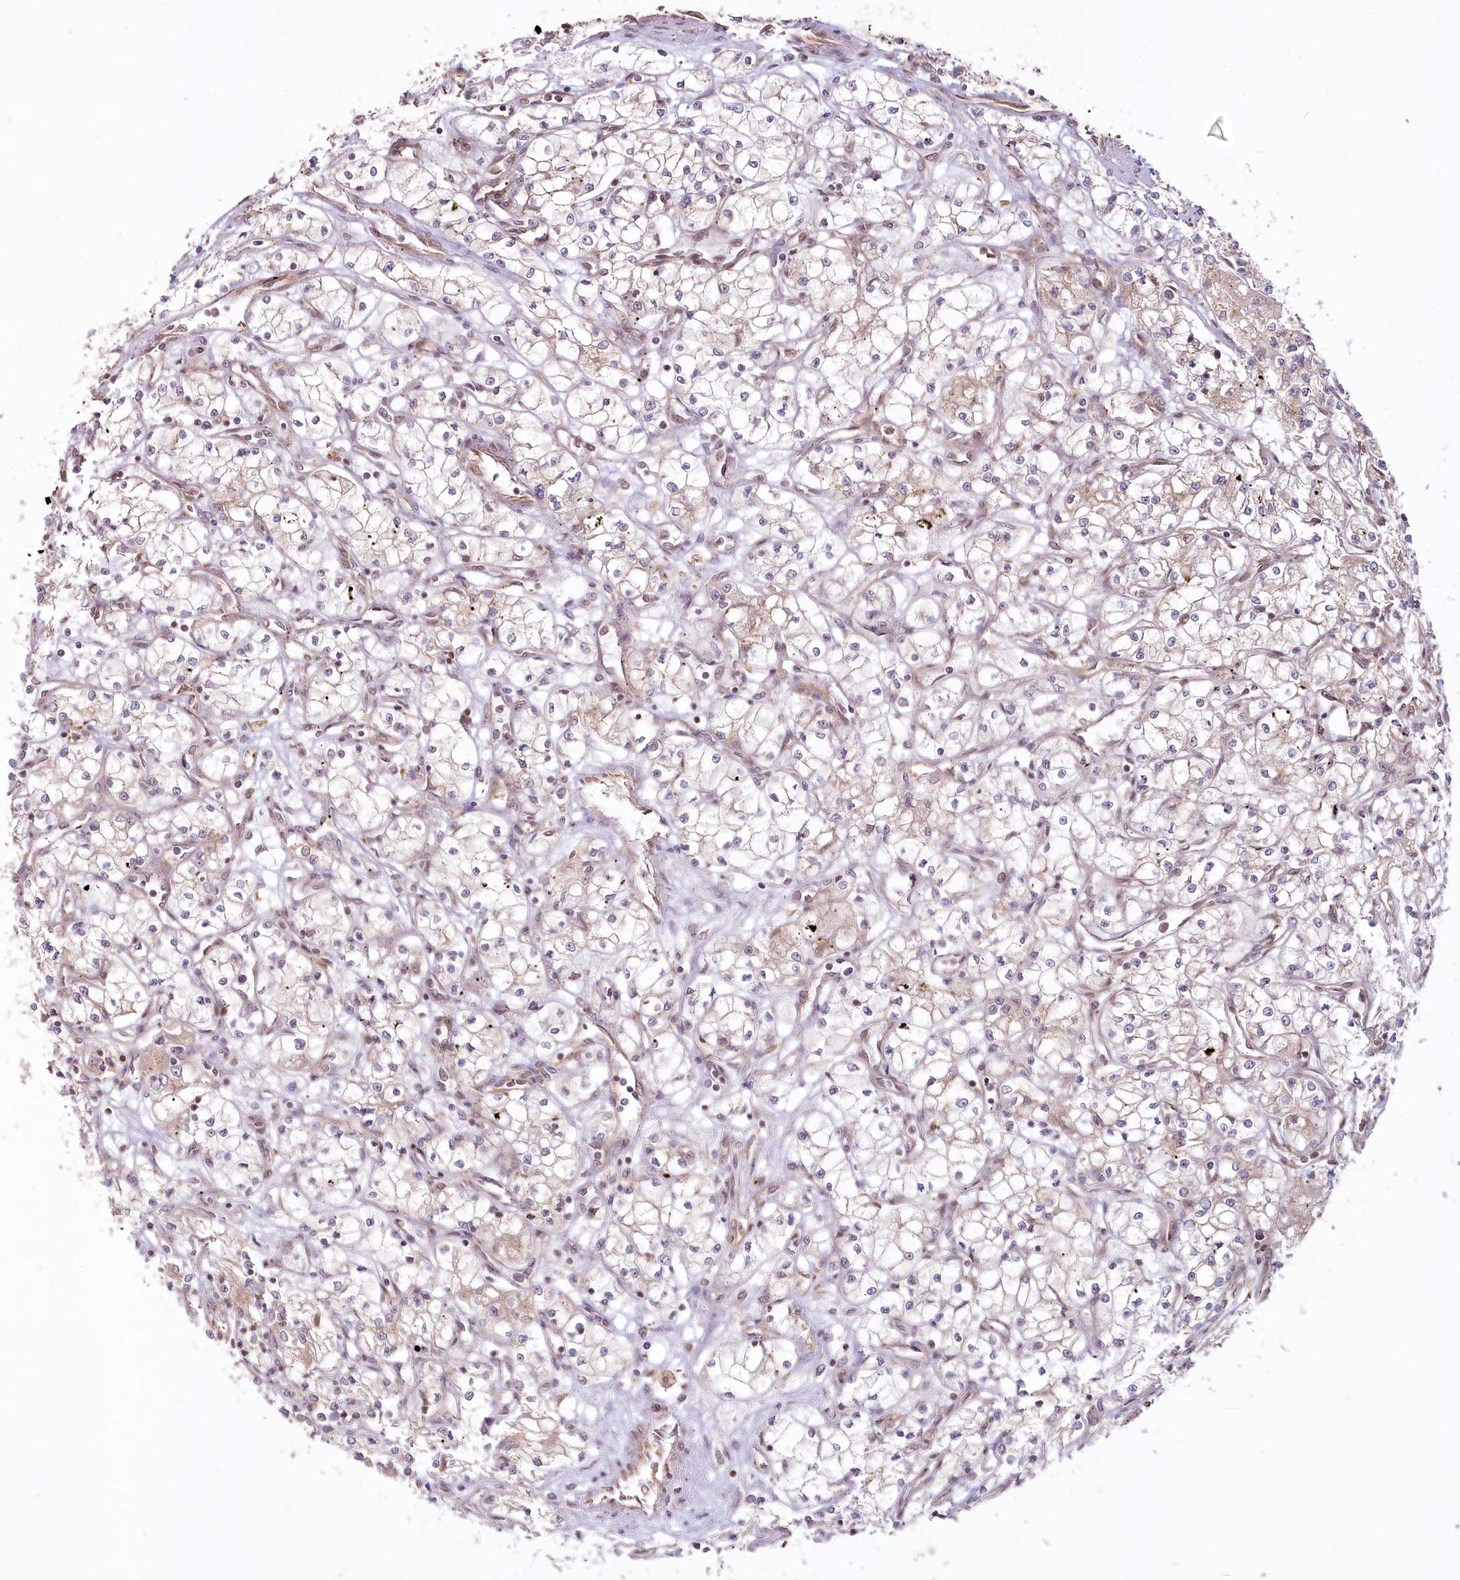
{"staining": {"intensity": "weak", "quantity": "<25%", "location": "cytoplasmic/membranous"}, "tissue": "renal cancer", "cell_type": "Tumor cells", "image_type": "cancer", "snomed": [{"axis": "morphology", "description": "Adenocarcinoma, NOS"}, {"axis": "topography", "description": "Kidney"}], "caption": "Adenocarcinoma (renal) was stained to show a protein in brown. There is no significant staining in tumor cells.", "gene": "R3HDM2", "patient": {"sex": "male", "age": 59}}